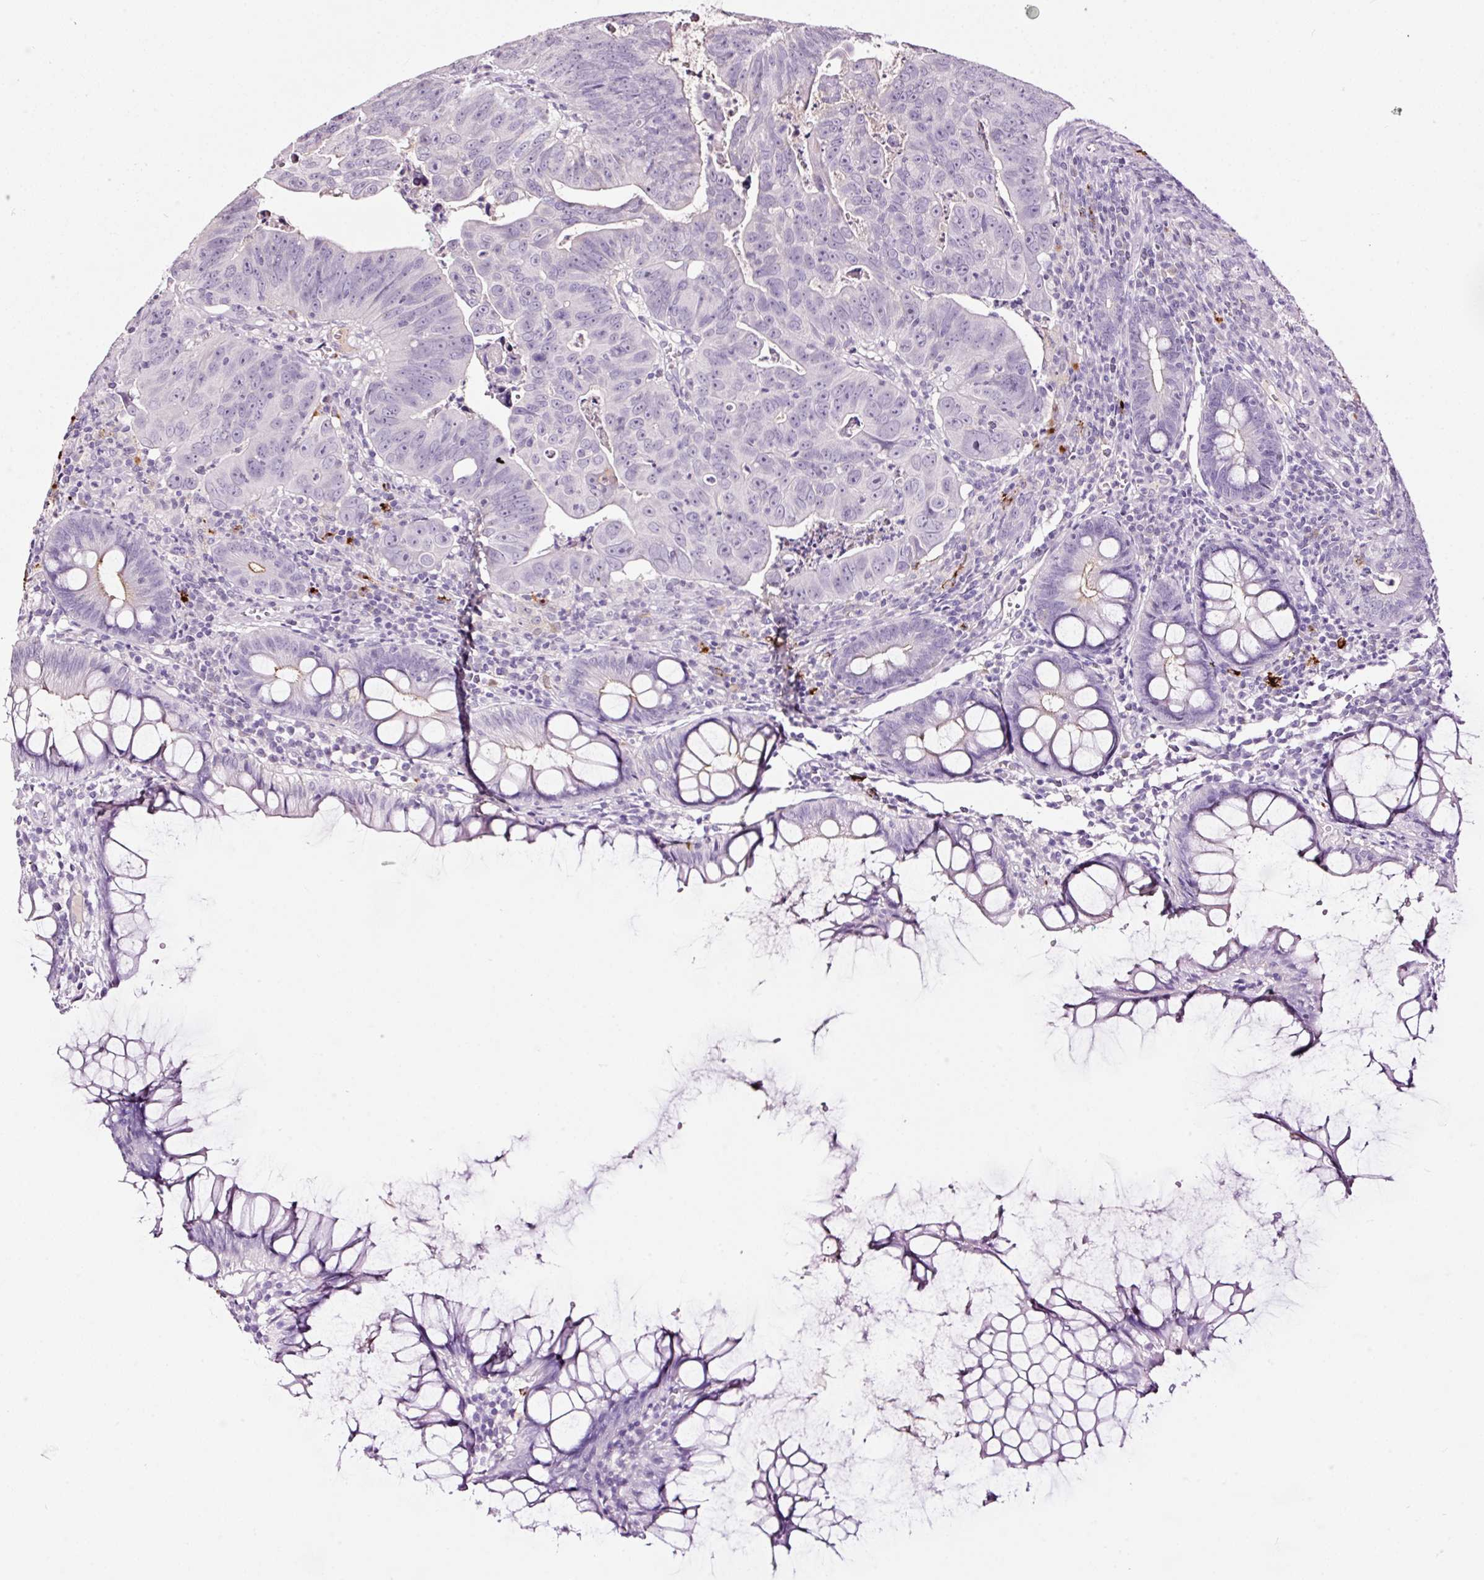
{"staining": {"intensity": "negative", "quantity": "none", "location": "none"}, "tissue": "colorectal cancer", "cell_type": "Tumor cells", "image_type": "cancer", "snomed": [{"axis": "morphology", "description": "Adenocarcinoma, NOS"}, {"axis": "topography", "description": "Rectum"}], "caption": "There is no significant expression in tumor cells of colorectal cancer. Nuclei are stained in blue.", "gene": "LAMP3", "patient": {"sex": "male", "age": 69}}